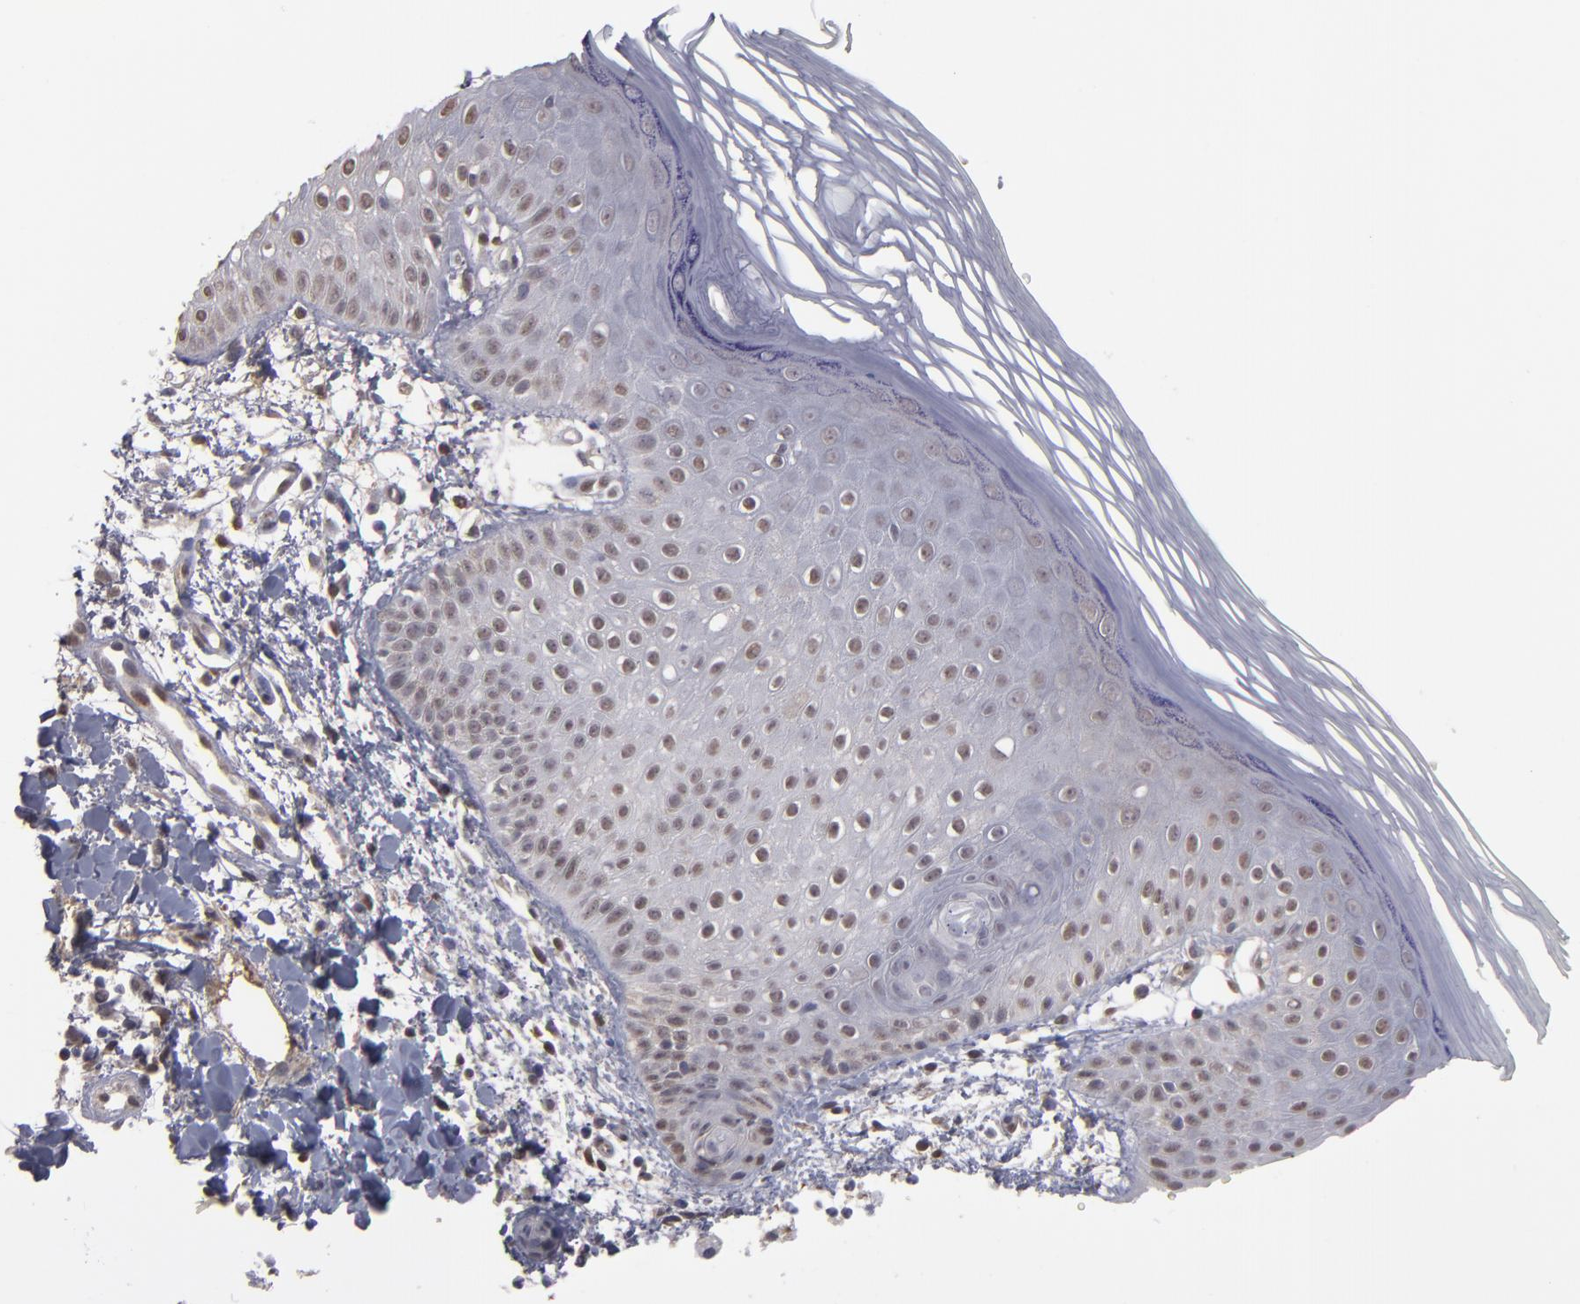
{"staining": {"intensity": "negative", "quantity": "none", "location": "none"}, "tissue": "skin", "cell_type": "Epidermal cells", "image_type": "normal", "snomed": [{"axis": "morphology", "description": "Normal tissue, NOS"}, {"axis": "morphology", "description": "Inflammation, NOS"}, {"axis": "topography", "description": "Soft tissue"}, {"axis": "topography", "description": "Anal"}], "caption": "Immunohistochemical staining of benign human skin displays no significant positivity in epidermal cells.", "gene": "ITIH4", "patient": {"sex": "female", "age": 15}}